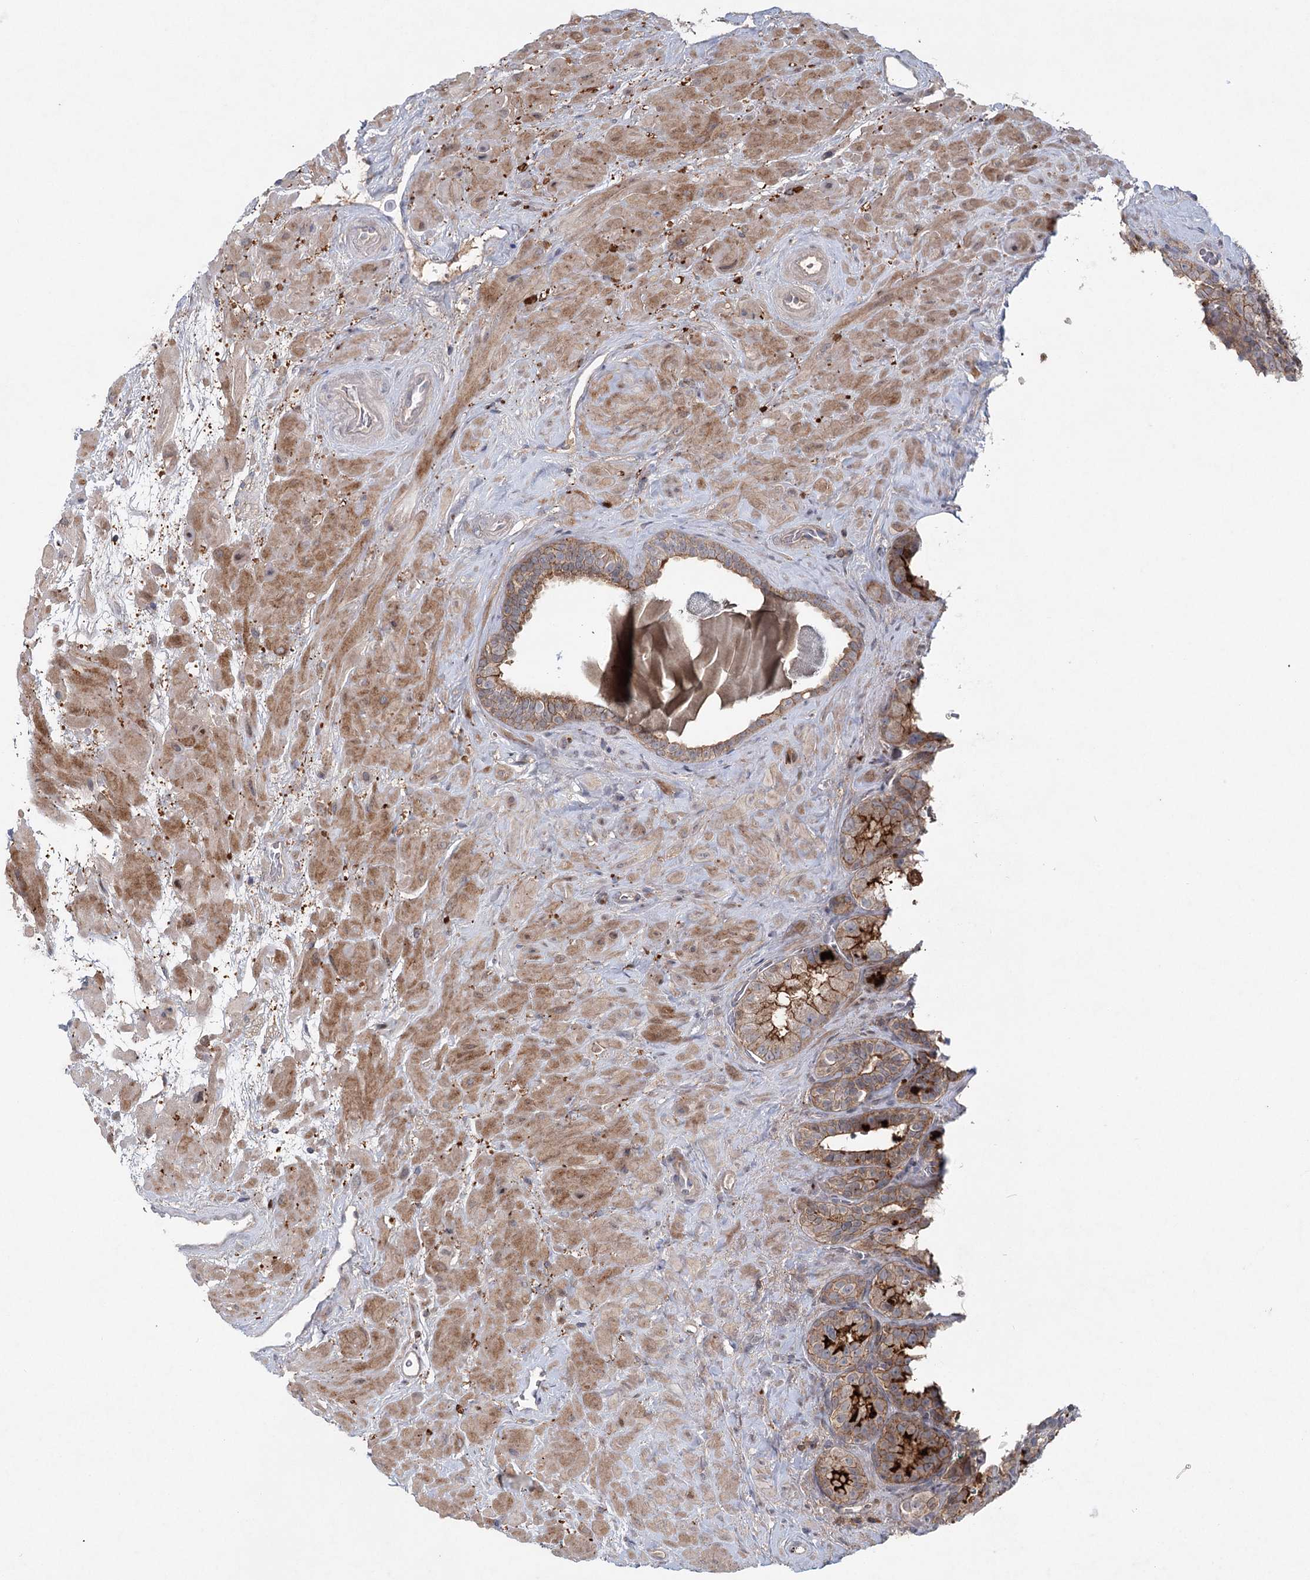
{"staining": {"intensity": "moderate", "quantity": ">75%", "location": "cytoplasmic/membranous"}, "tissue": "seminal vesicle", "cell_type": "Glandular cells", "image_type": "normal", "snomed": [{"axis": "morphology", "description": "Normal tissue, NOS"}, {"axis": "topography", "description": "Prostate"}, {"axis": "topography", "description": "Seminal veicle"}], "caption": "Immunohistochemical staining of benign seminal vesicle shows moderate cytoplasmic/membranous protein staining in about >75% of glandular cells.", "gene": "MAP3K13", "patient": {"sex": "male", "age": 67}}